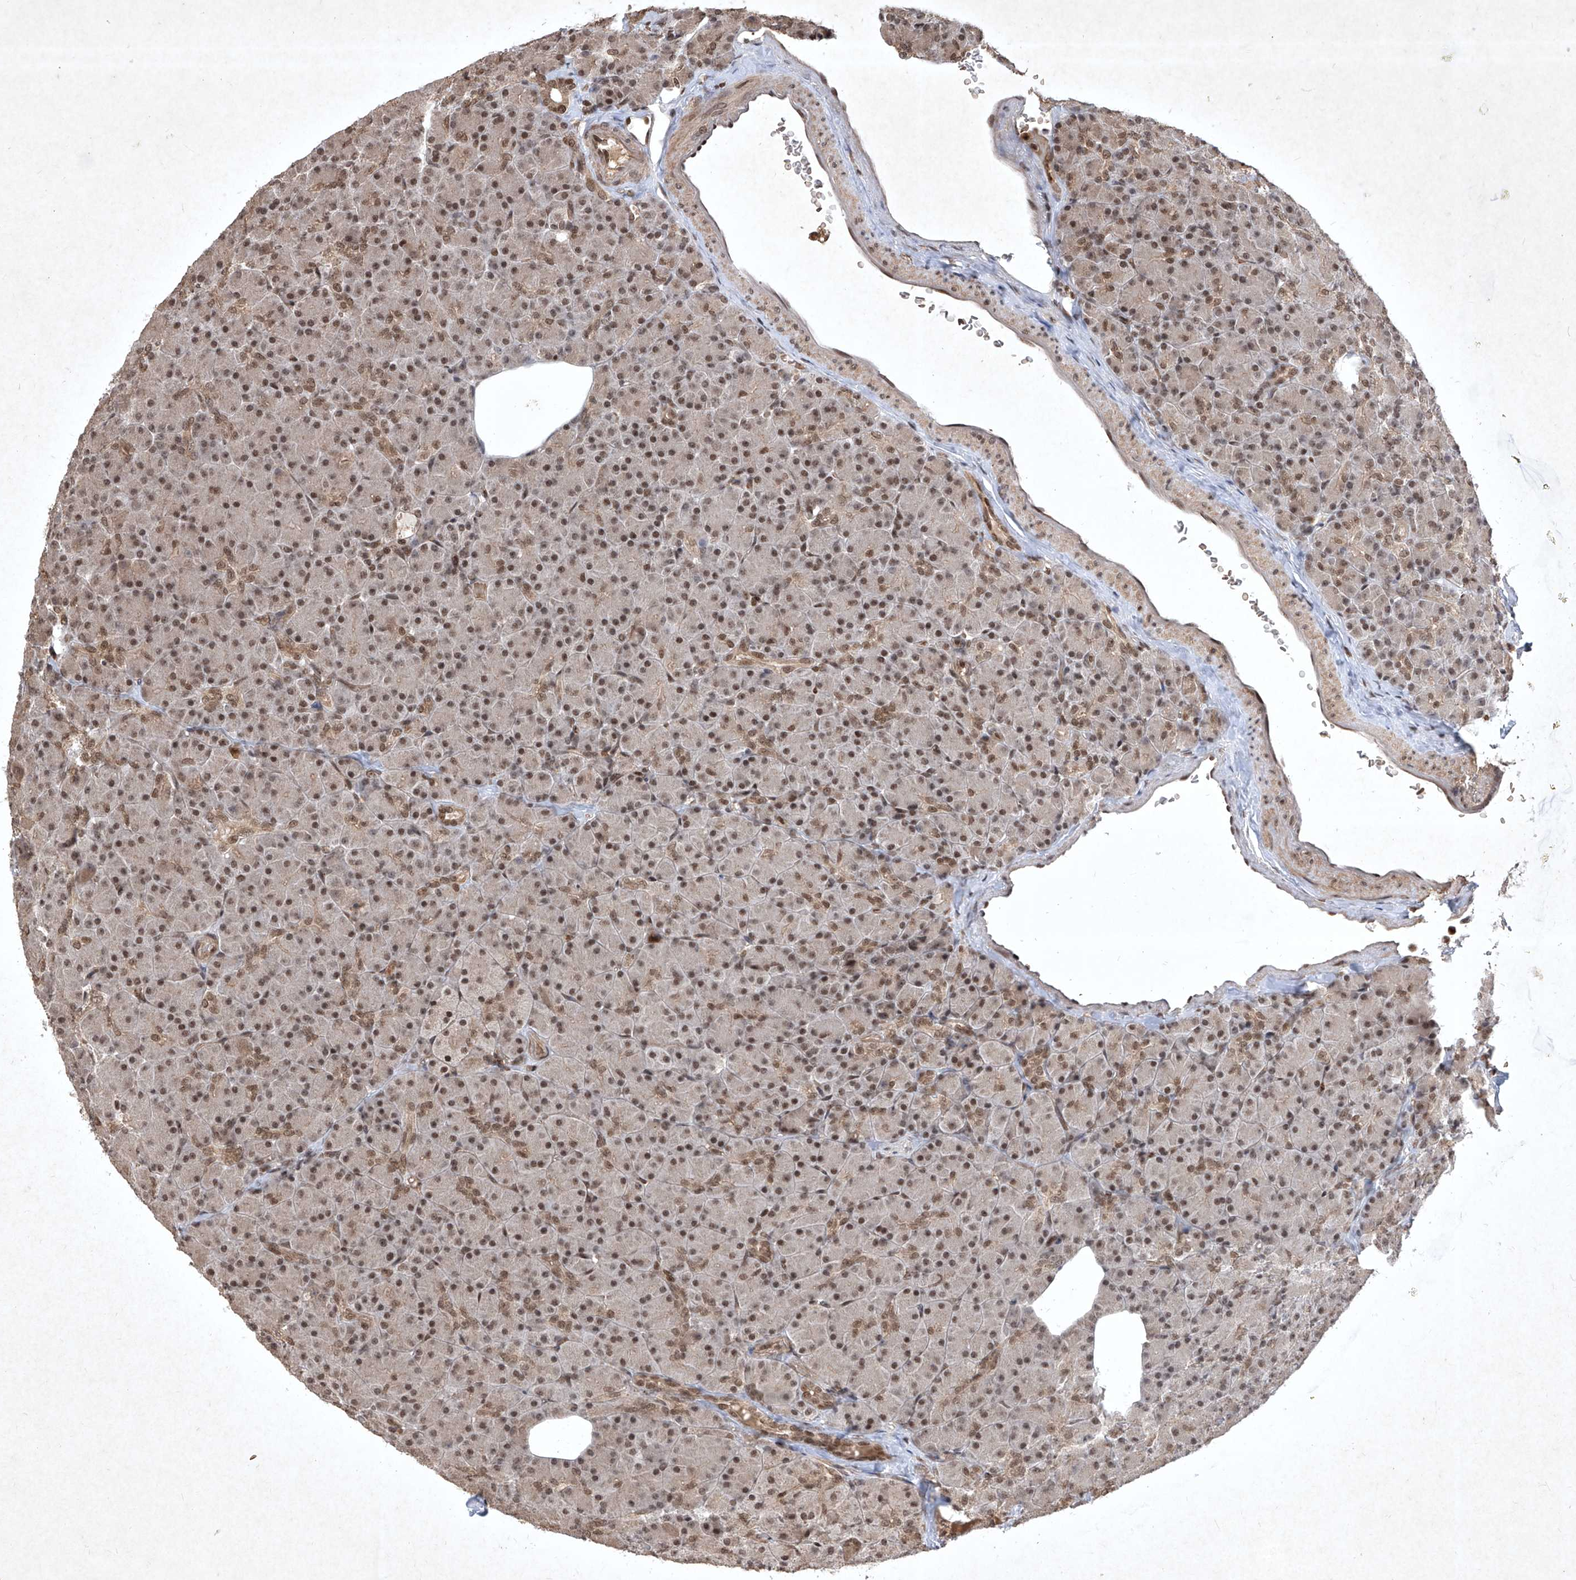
{"staining": {"intensity": "moderate", "quantity": ">75%", "location": "cytoplasmic/membranous,nuclear"}, "tissue": "pancreas", "cell_type": "Exocrine glandular cells", "image_type": "normal", "snomed": [{"axis": "morphology", "description": "Normal tissue, NOS"}, {"axis": "topography", "description": "Pancreas"}], "caption": "IHC photomicrograph of normal human pancreas stained for a protein (brown), which exhibits medium levels of moderate cytoplasmic/membranous,nuclear staining in about >75% of exocrine glandular cells.", "gene": "IRF2", "patient": {"sex": "female", "age": 43}}